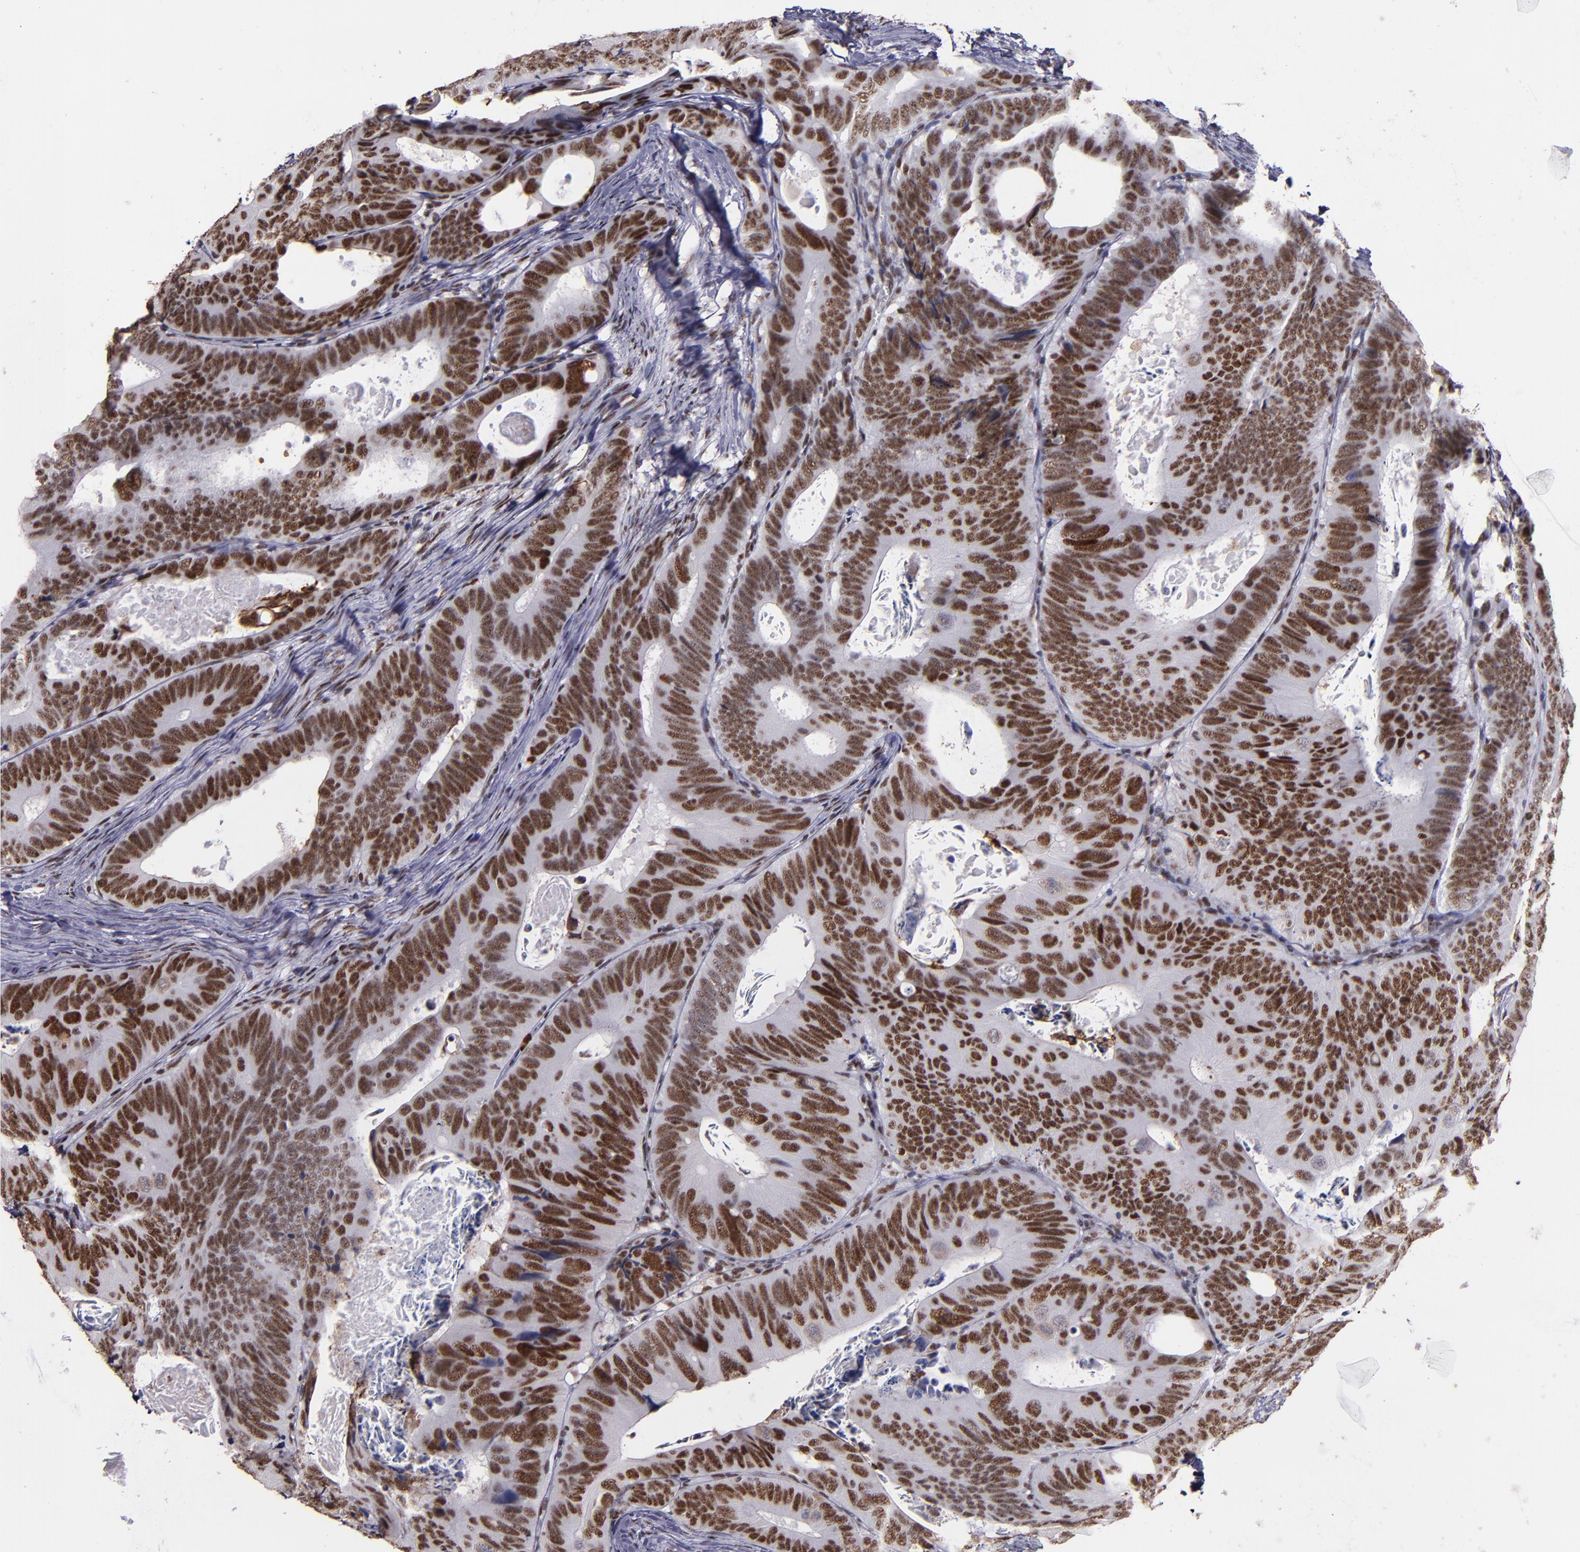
{"staining": {"intensity": "strong", "quantity": ">75%", "location": "nuclear"}, "tissue": "colorectal cancer", "cell_type": "Tumor cells", "image_type": "cancer", "snomed": [{"axis": "morphology", "description": "Adenocarcinoma, NOS"}, {"axis": "topography", "description": "Colon"}], "caption": "Immunohistochemical staining of adenocarcinoma (colorectal) exhibits strong nuclear protein positivity in about >75% of tumor cells. Using DAB (3,3'-diaminobenzidine) (brown) and hematoxylin (blue) stains, captured at high magnification using brightfield microscopy.", "gene": "PPP4R3A", "patient": {"sex": "female", "age": 55}}